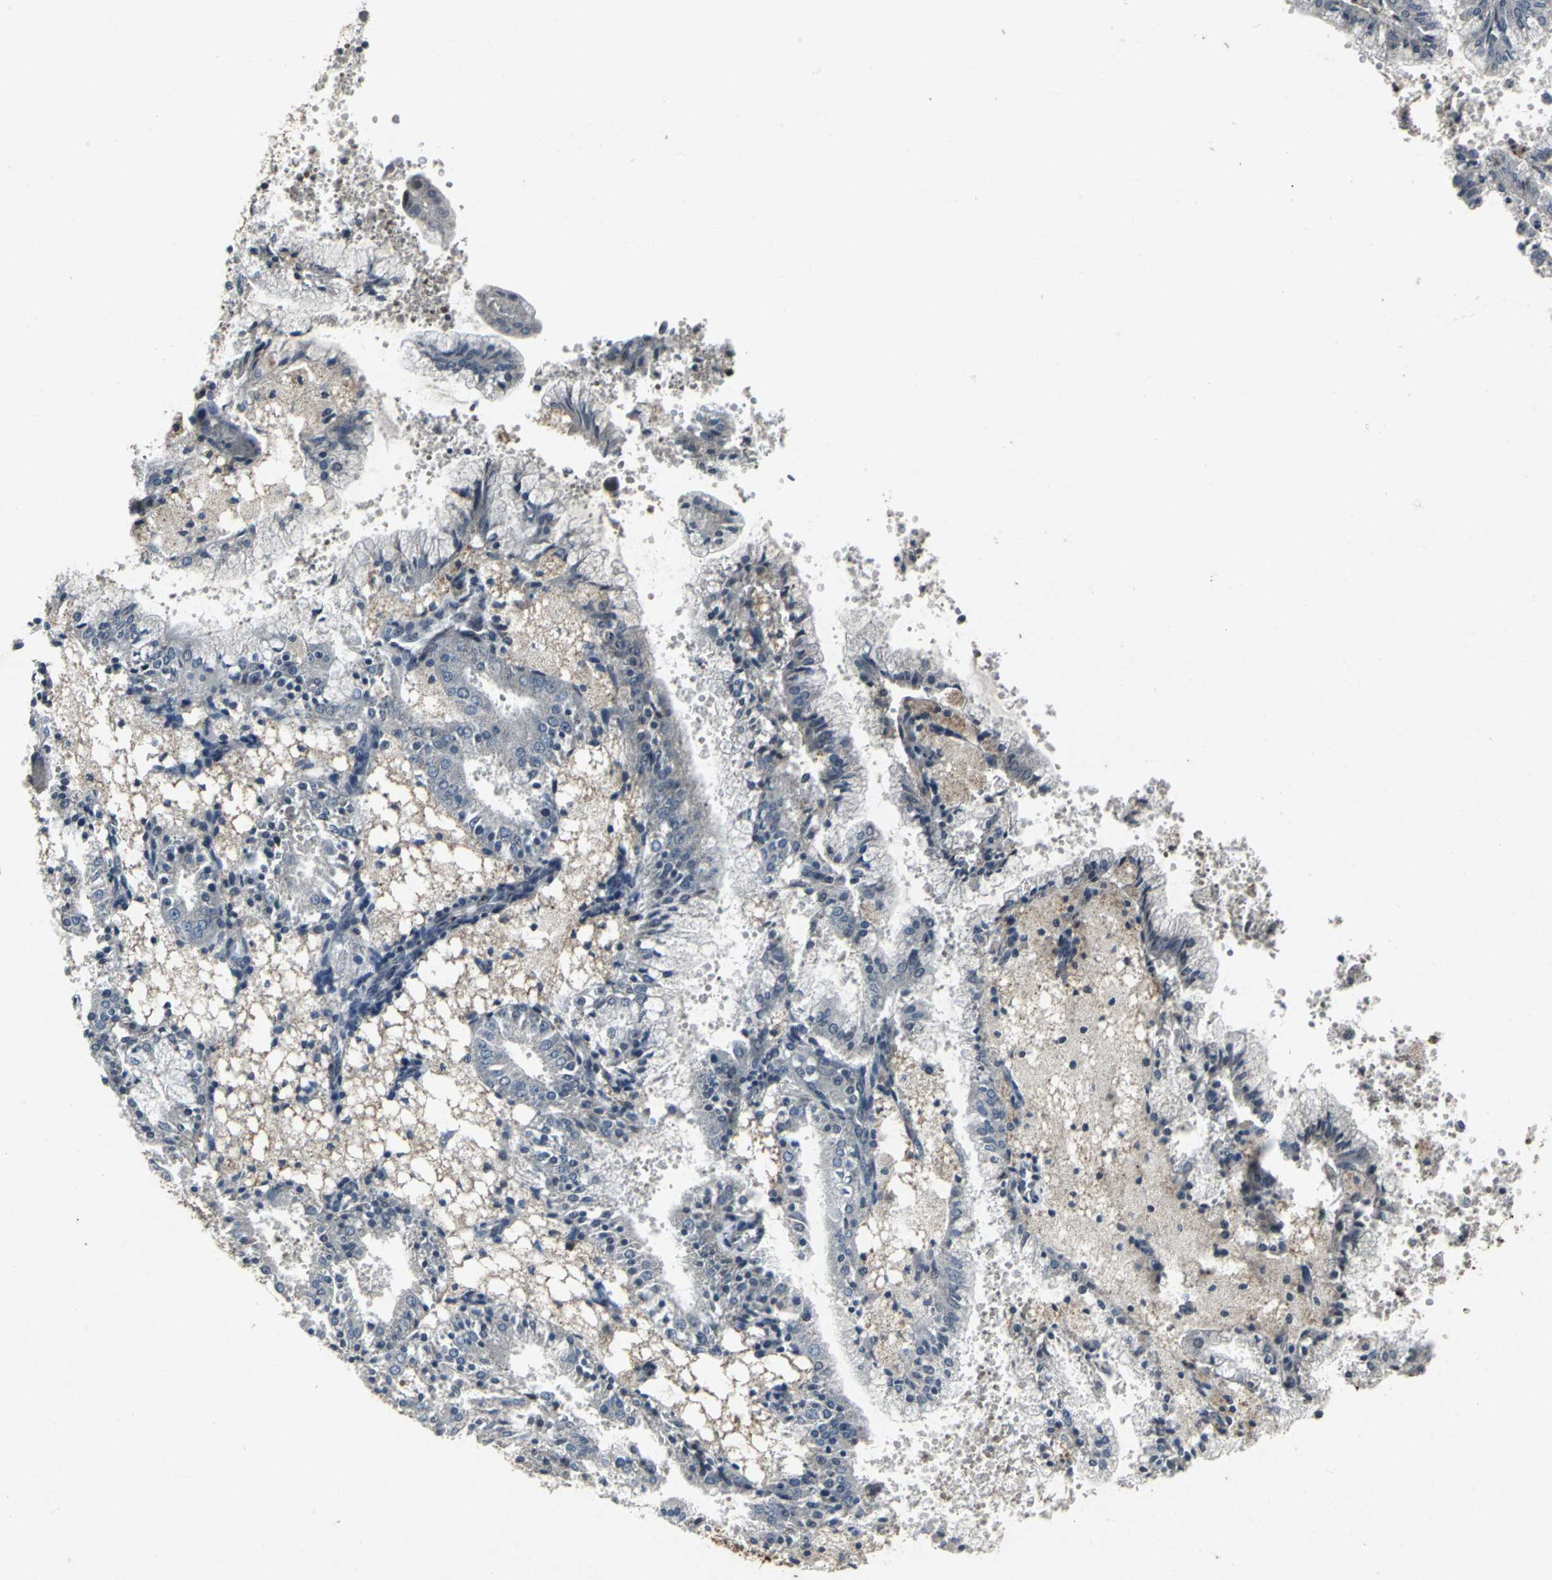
{"staining": {"intensity": "negative", "quantity": "none", "location": "none"}, "tissue": "endometrial cancer", "cell_type": "Tumor cells", "image_type": "cancer", "snomed": [{"axis": "morphology", "description": "Adenocarcinoma, NOS"}, {"axis": "topography", "description": "Endometrium"}], "caption": "Immunohistochemistry histopathology image of human adenocarcinoma (endometrial) stained for a protein (brown), which displays no expression in tumor cells.", "gene": "BMP4", "patient": {"sex": "female", "age": 63}}